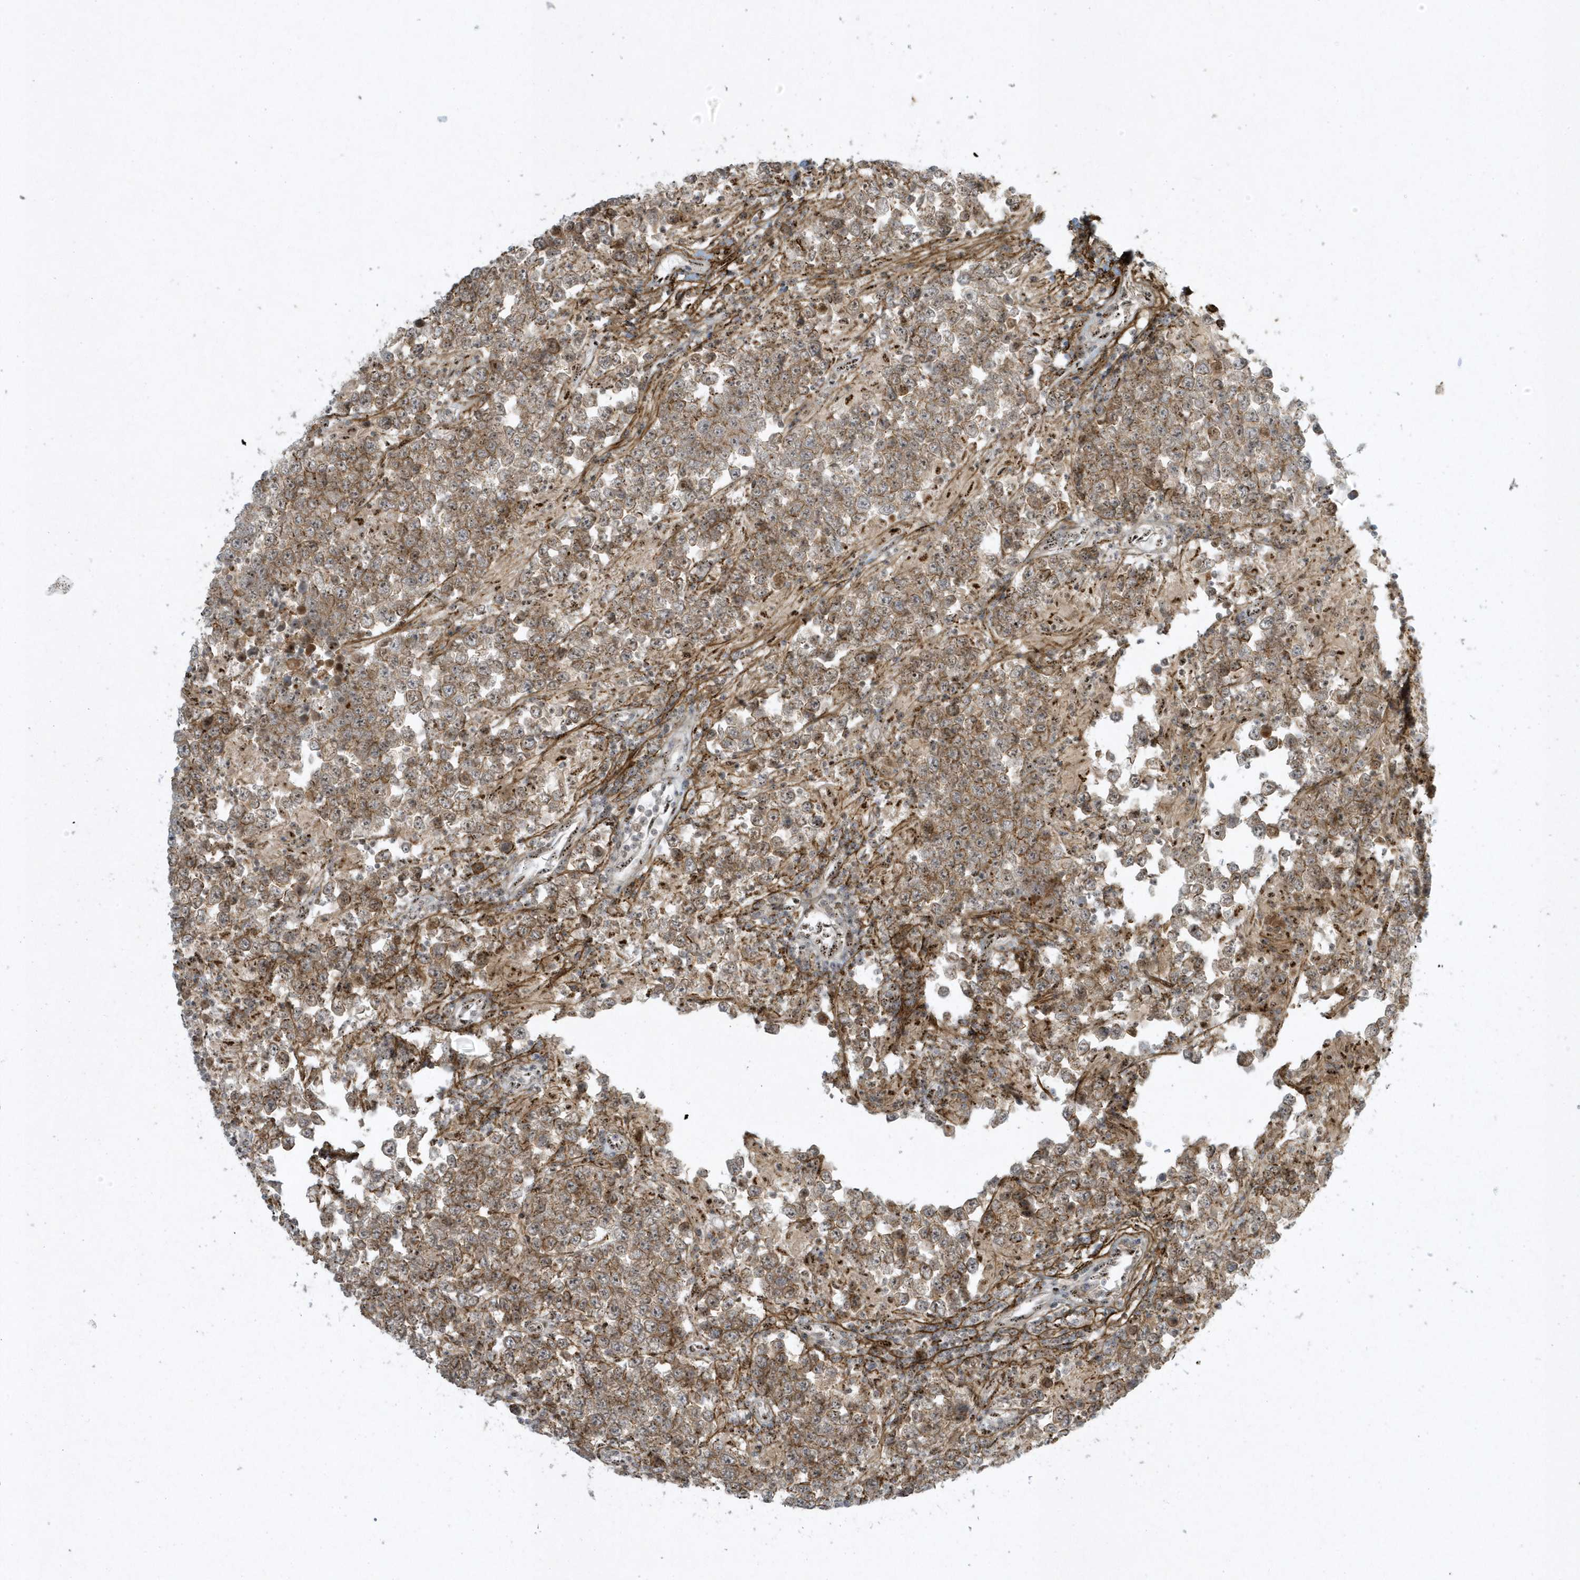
{"staining": {"intensity": "moderate", "quantity": ">75%", "location": "cytoplasmic/membranous"}, "tissue": "testis cancer", "cell_type": "Tumor cells", "image_type": "cancer", "snomed": [{"axis": "morphology", "description": "Normal tissue, NOS"}, {"axis": "morphology", "description": "Urothelial carcinoma, High grade"}, {"axis": "morphology", "description": "Seminoma, NOS"}, {"axis": "morphology", "description": "Carcinoma, Embryonal, NOS"}, {"axis": "topography", "description": "Urinary bladder"}, {"axis": "topography", "description": "Testis"}], "caption": "Immunohistochemical staining of testis cancer (urothelial carcinoma (high-grade)) exhibits moderate cytoplasmic/membranous protein expression in about >75% of tumor cells. (Stains: DAB in brown, nuclei in blue, Microscopy: brightfield microscopy at high magnification).", "gene": "MASP2", "patient": {"sex": "male", "age": 41}}